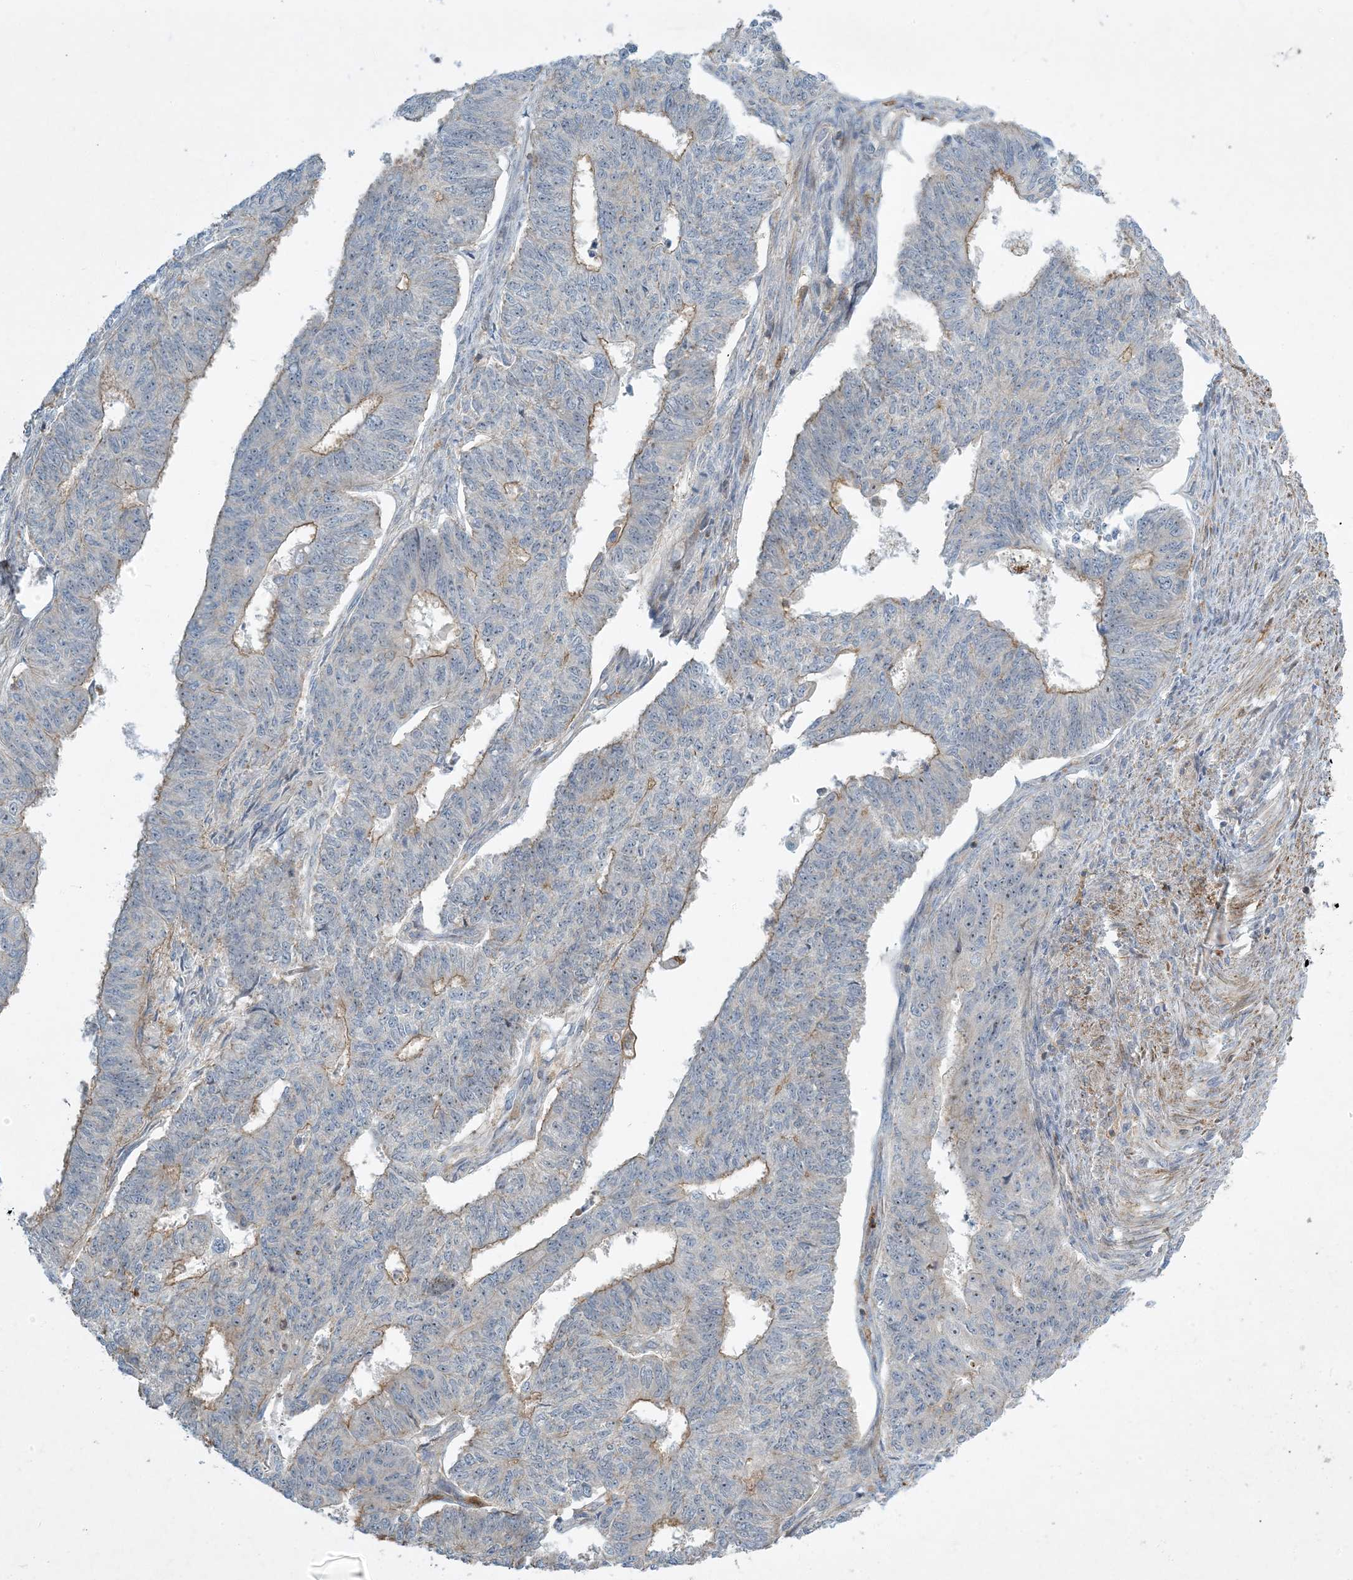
{"staining": {"intensity": "moderate", "quantity": "<25%", "location": "cytoplasmic/membranous"}, "tissue": "endometrial cancer", "cell_type": "Tumor cells", "image_type": "cancer", "snomed": [{"axis": "morphology", "description": "Adenocarcinoma, NOS"}, {"axis": "topography", "description": "Endometrium"}], "caption": "Tumor cells exhibit low levels of moderate cytoplasmic/membranous positivity in about <25% of cells in human endometrial adenocarcinoma. (DAB = brown stain, brightfield microscopy at high magnification).", "gene": "LTN1", "patient": {"sex": "female", "age": 32}}